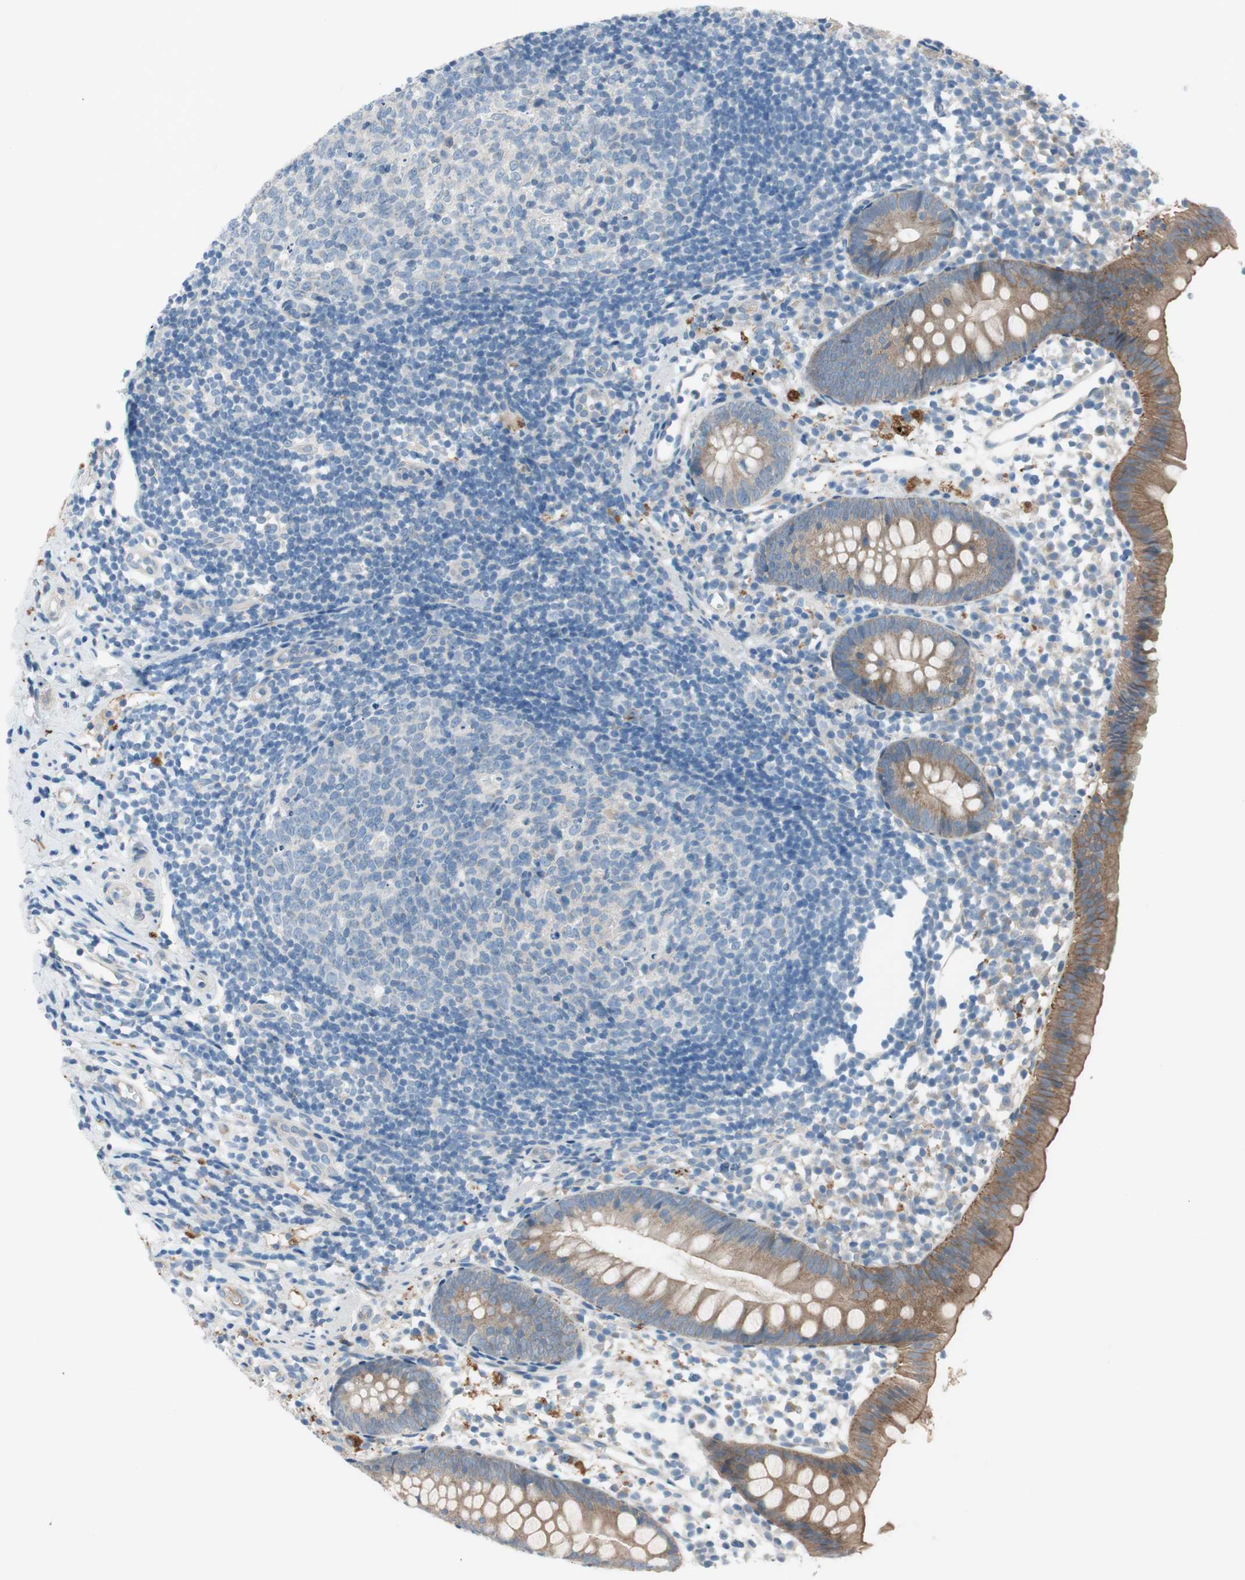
{"staining": {"intensity": "moderate", "quantity": ">75%", "location": "cytoplasmic/membranous"}, "tissue": "appendix", "cell_type": "Glandular cells", "image_type": "normal", "snomed": [{"axis": "morphology", "description": "Normal tissue, NOS"}, {"axis": "topography", "description": "Appendix"}], "caption": "Immunohistochemistry (DAB (3,3'-diaminobenzidine)) staining of unremarkable human appendix shows moderate cytoplasmic/membranous protein expression in about >75% of glandular cells.", "gene": "PRRG4", "patient": {"sex": "female", "age": 20}}